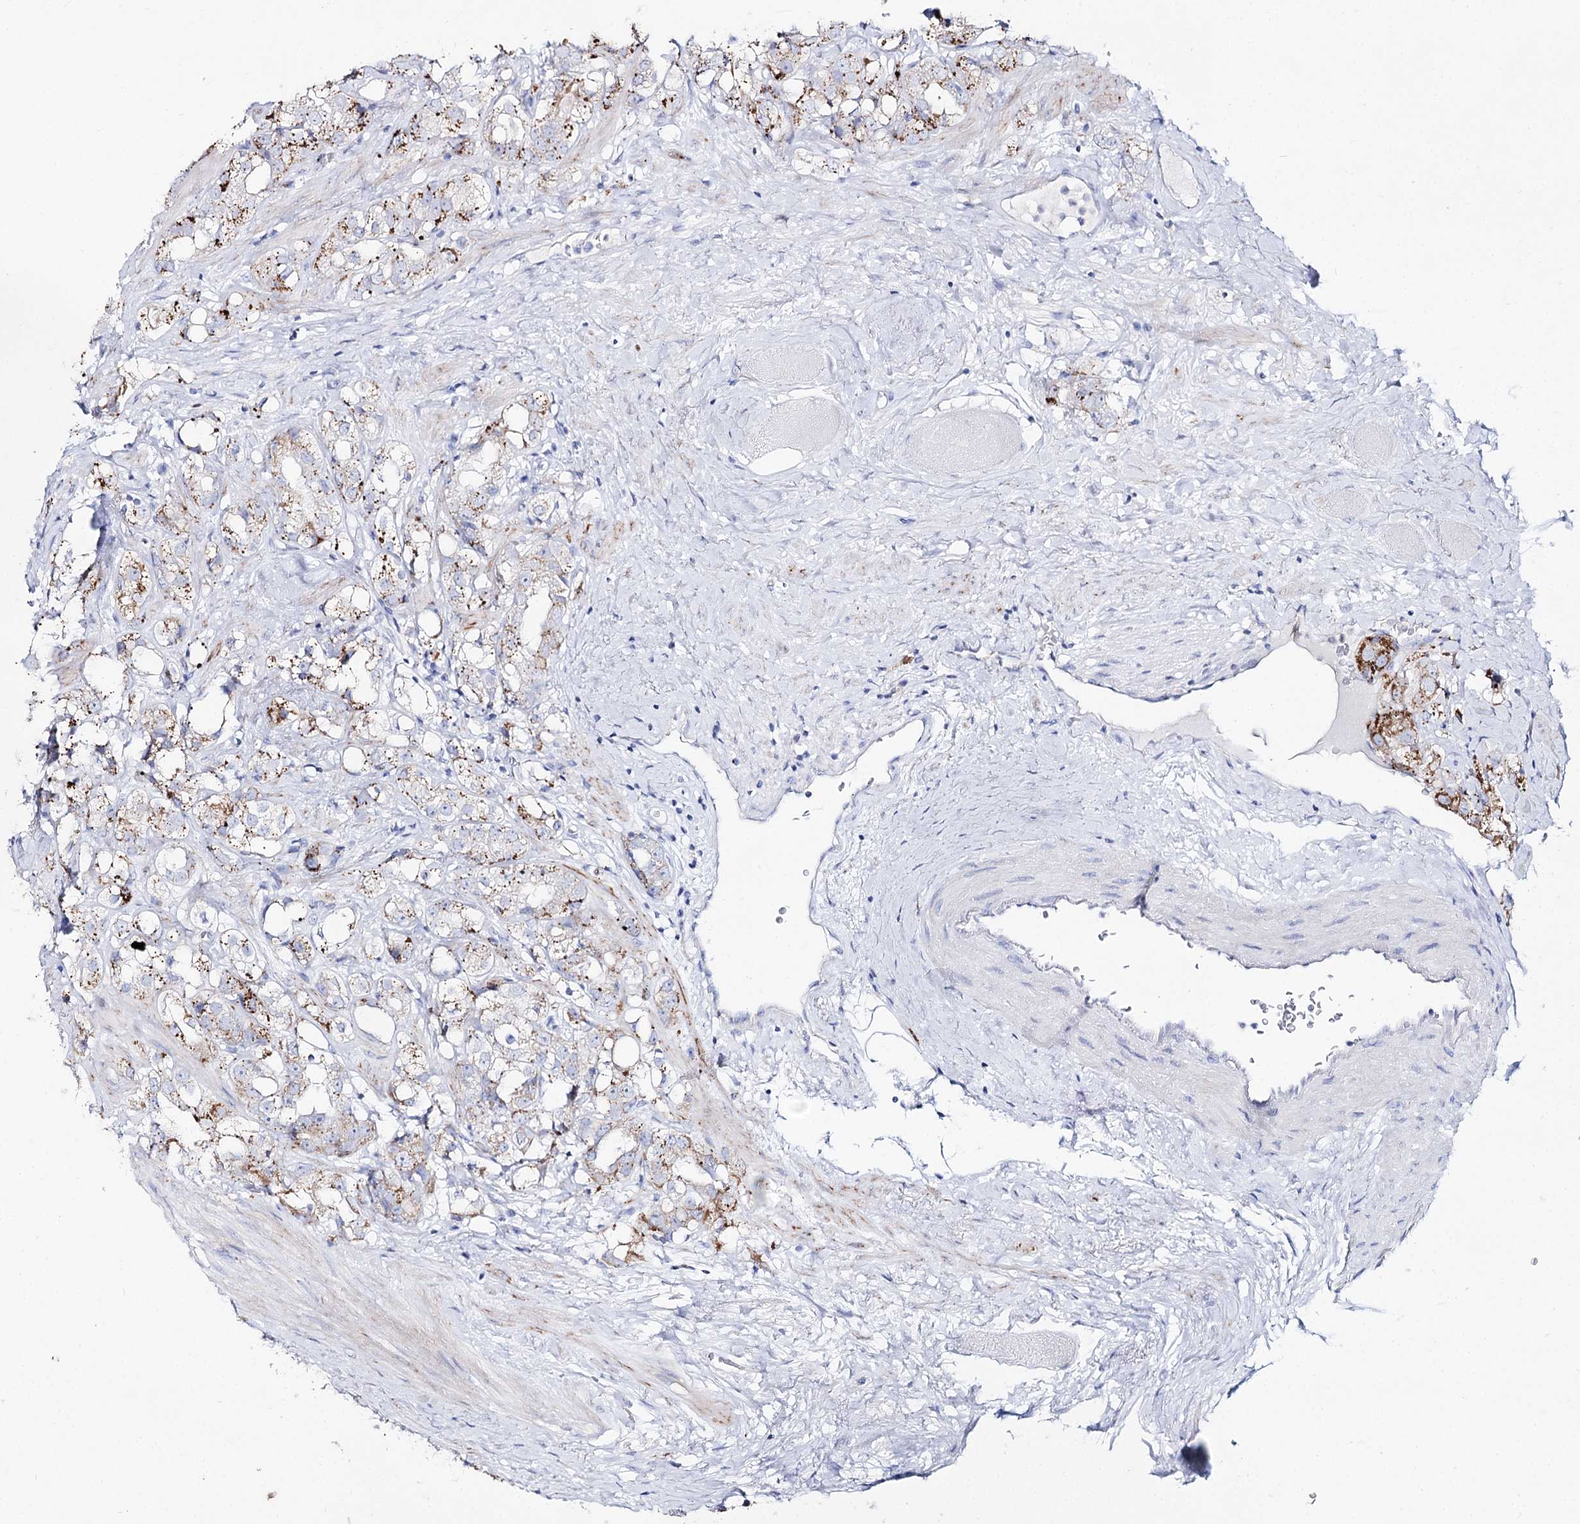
{"staining": {"intensity": "moderate", "quantity": ">75%", "location": "cytoplasmic/membranous"}, "tissue": "prostate cancer", "cell_type": "Tumor cells", "image_type": "cancer", "snomed": [{"axis": "morphology", "description": "Adenocarcinoma, NOS"}, {"axis": "topography", "description": "Prostate"}], "caption": "The micrograph displays immunohistochemical staining of adenocarcinoma (prostate). There is moderate cytoplasmic/membranous staining is seen in approximately >75% of tumor cells.", "gene": "SLC3A1", "patient": {"sex": "male", "age": 79}}